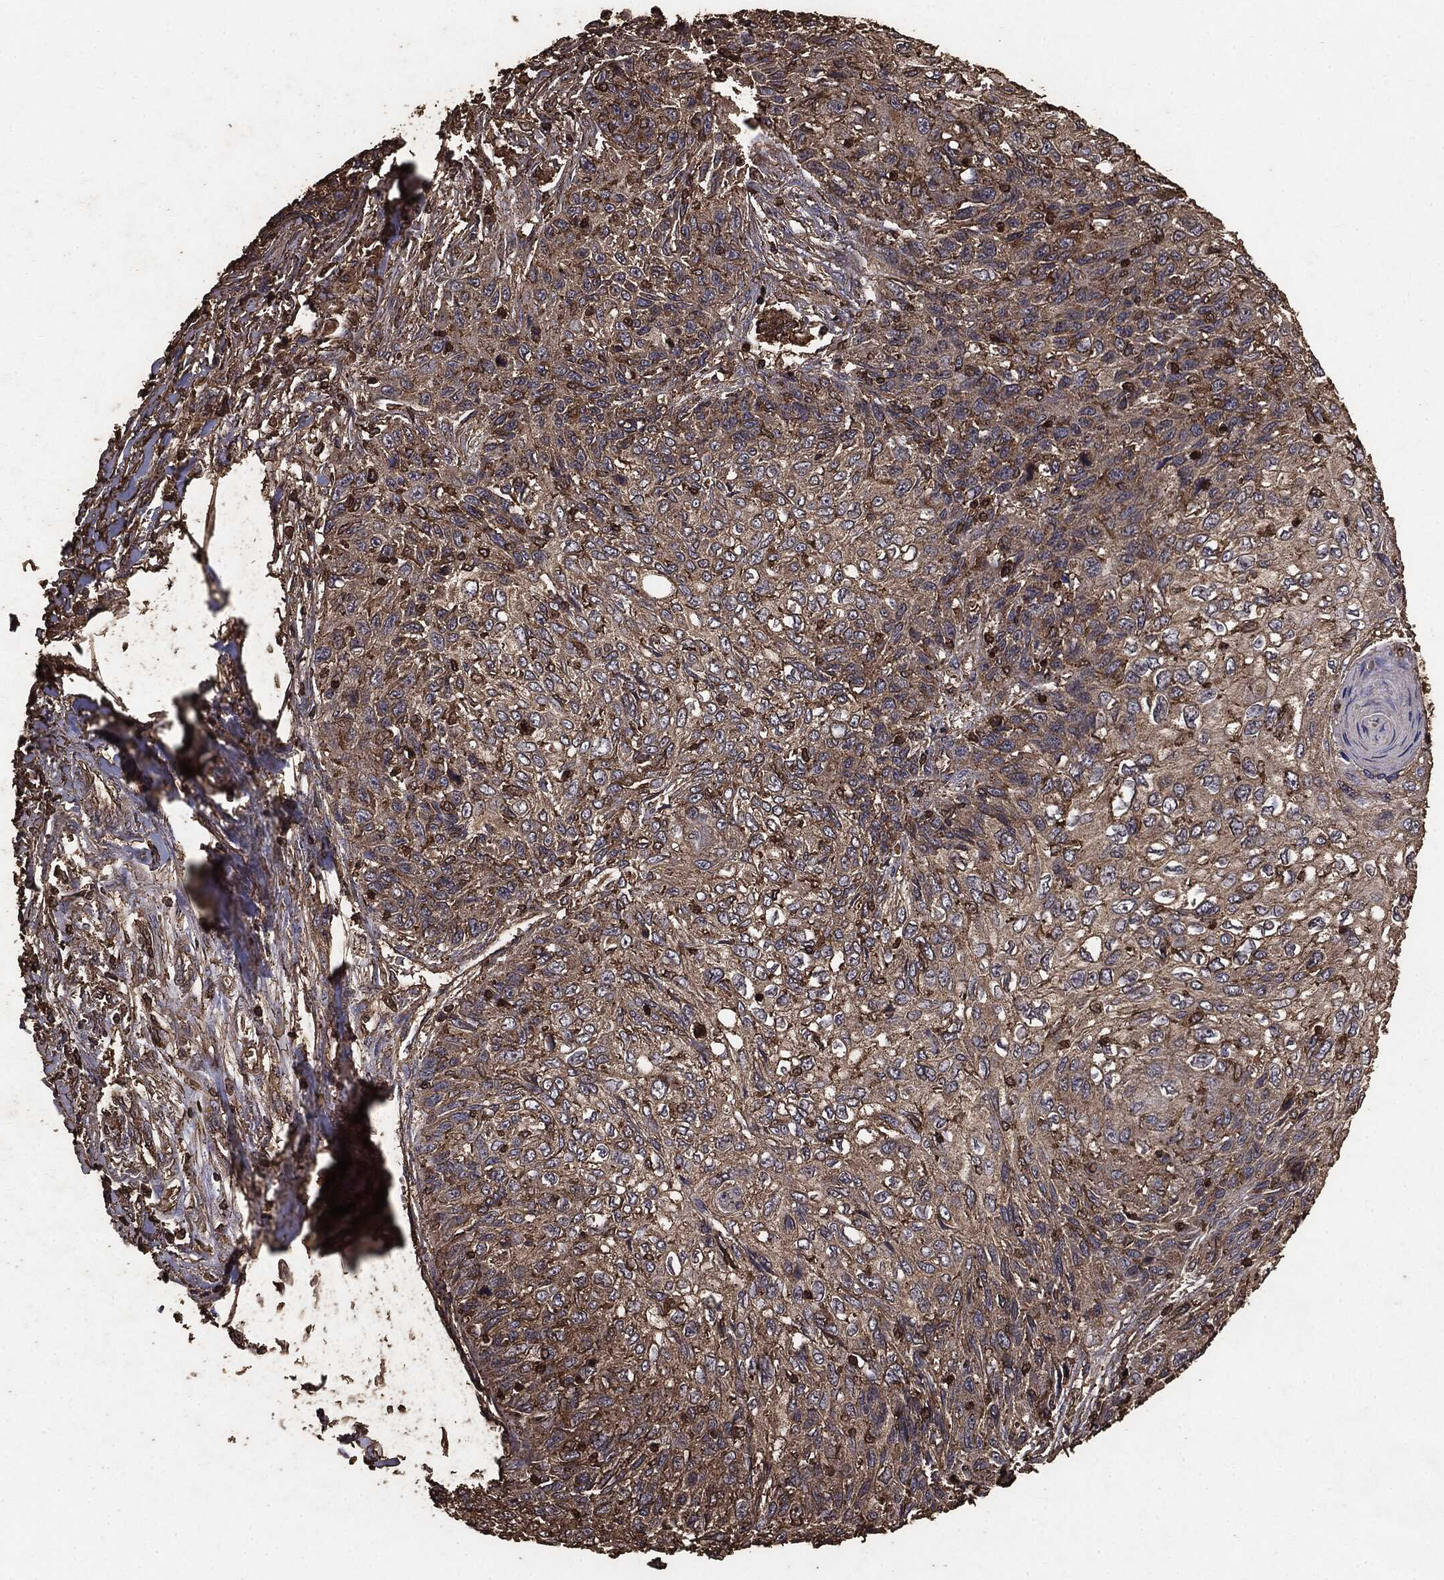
{"staining": {"intensity": "moderate", "quantity": ">75%", "location": "cytoplasmic/membranous"}, "tissue": "skin cancer", "cell_type": "Tumor cells", "image_type": "cancer", "snomed": [{"axis": "morphology", "description": "Squamous cell carcinoma, NOS"}, {"axis": "topography", "description": "Skin"}], "caption": "About >75% of tumor cells in human skin cancer display moderate cytoplasmic/membranous protein staining as visualized by brown immunohistochemical staining.", "gene": "MTOR", "patient": {"sex": "male", "age": 92}}